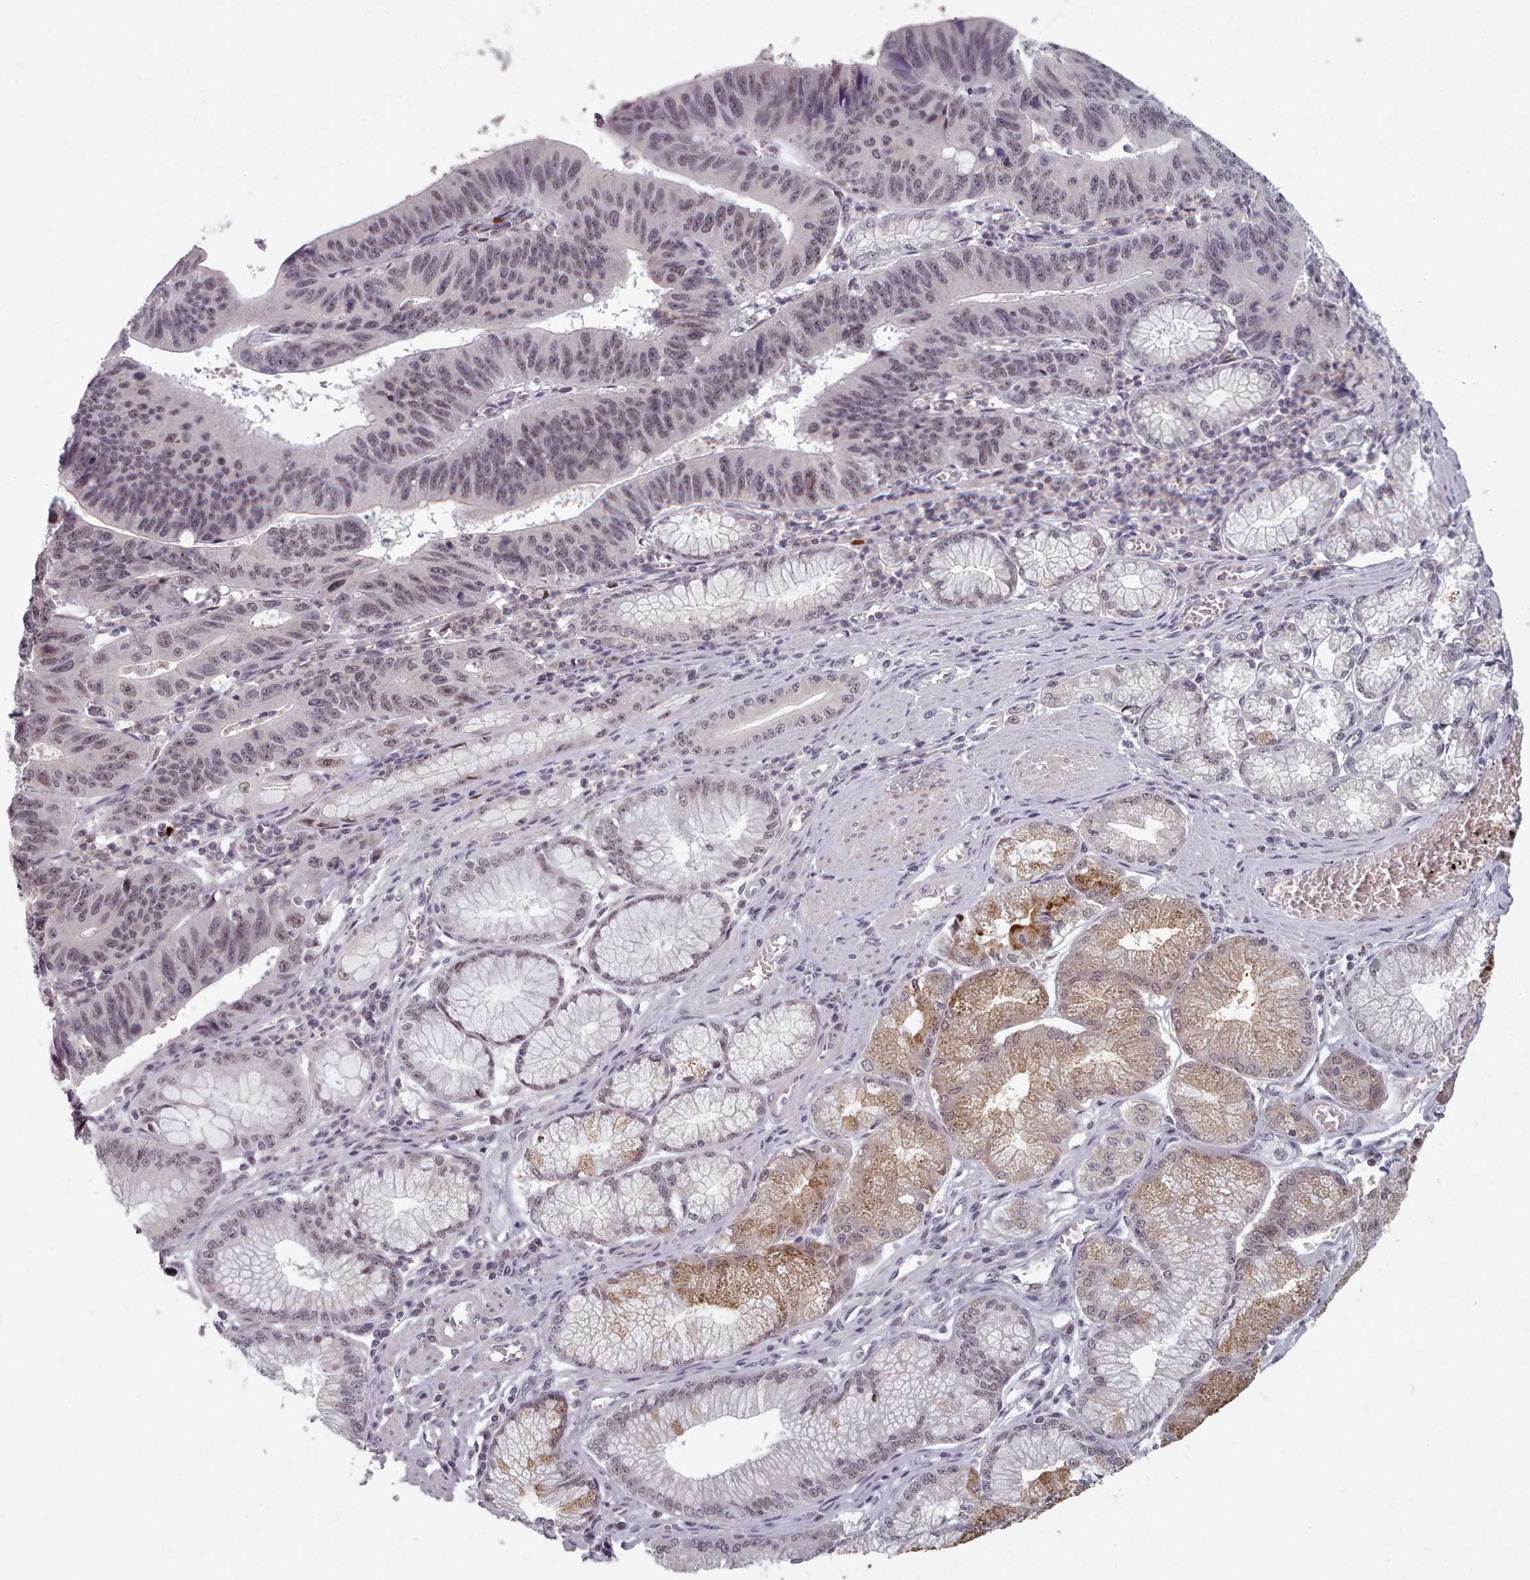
{"staining": {"intensity": "moderate", "quantity": "25%-75%", "location": "nuclear"}, "tissue": "stomach cancer", "cell_type": "Tumor cells", "image_type": "cancer", "snomed": [{"axis": "morphology", "description": "Adenocarcinoma, NOS"}, {"axis": "topography", "description": "Stomach"}], "caption": "DAB (3,3'-diaminobenzidine) immunohistochemical staining of human stomach cancer (adenocarcinoma) demonstrates moderate nuclear protein expression in about 25%-75% of tumor cells. (DAB (3,3'-diaminobenzidine) = brown stain, brightfield microscopy at high magnification).", "gene": "SRSF9", "patient": {"sex": "male", "age": 59}}